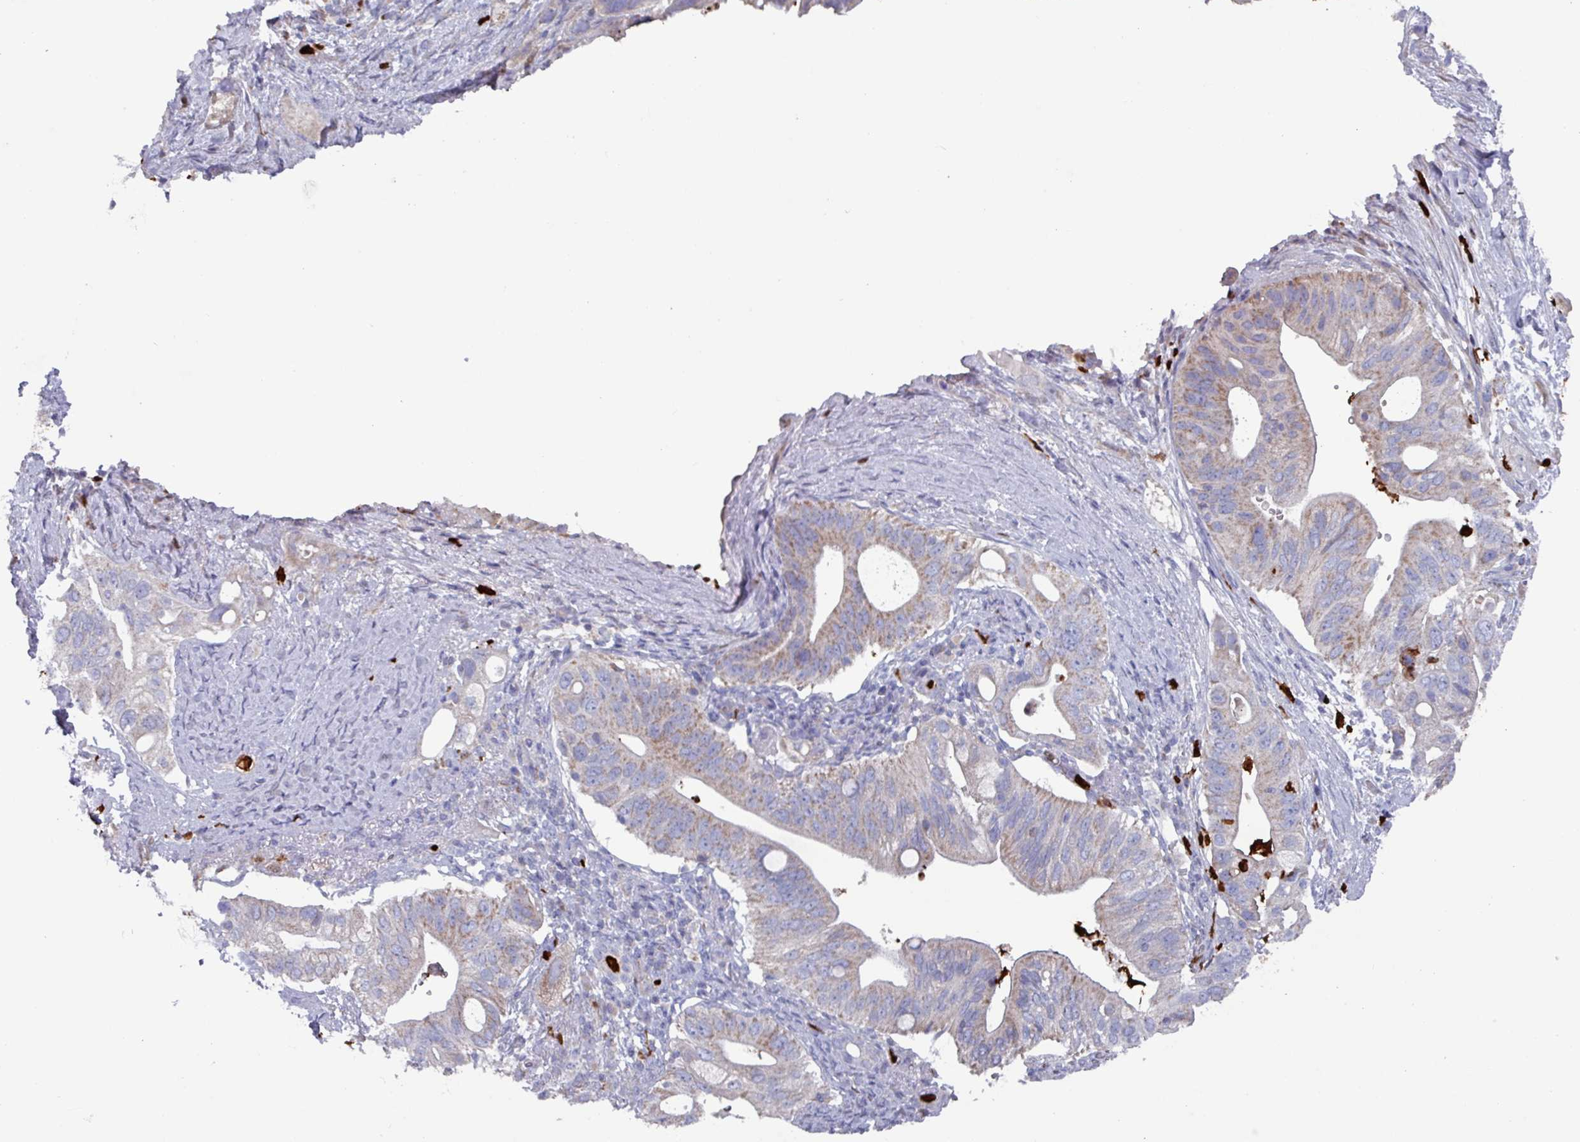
{"staining": {"intensity": "weak", "quantity": "25%-75%", "location": "cytoplasmic/membranous"}, "tissue": "pancreatic cancer", "cell_type": "Tumor cells", "image_type": "cancer", "snomed": [{"axis": "morphology", "description": "Adenocarcinoma, NOS"}, {"axis": "topography", "description": "Pancreas"}], "caption": "Human pancreatic cancer stained with a brown dye reveals weak cytoplasmic/membranous positive positivity in approximately 25%-75% of tumor cells.", "gene": "UQCC2", "patient": {"sex": "female", "age": 72}}